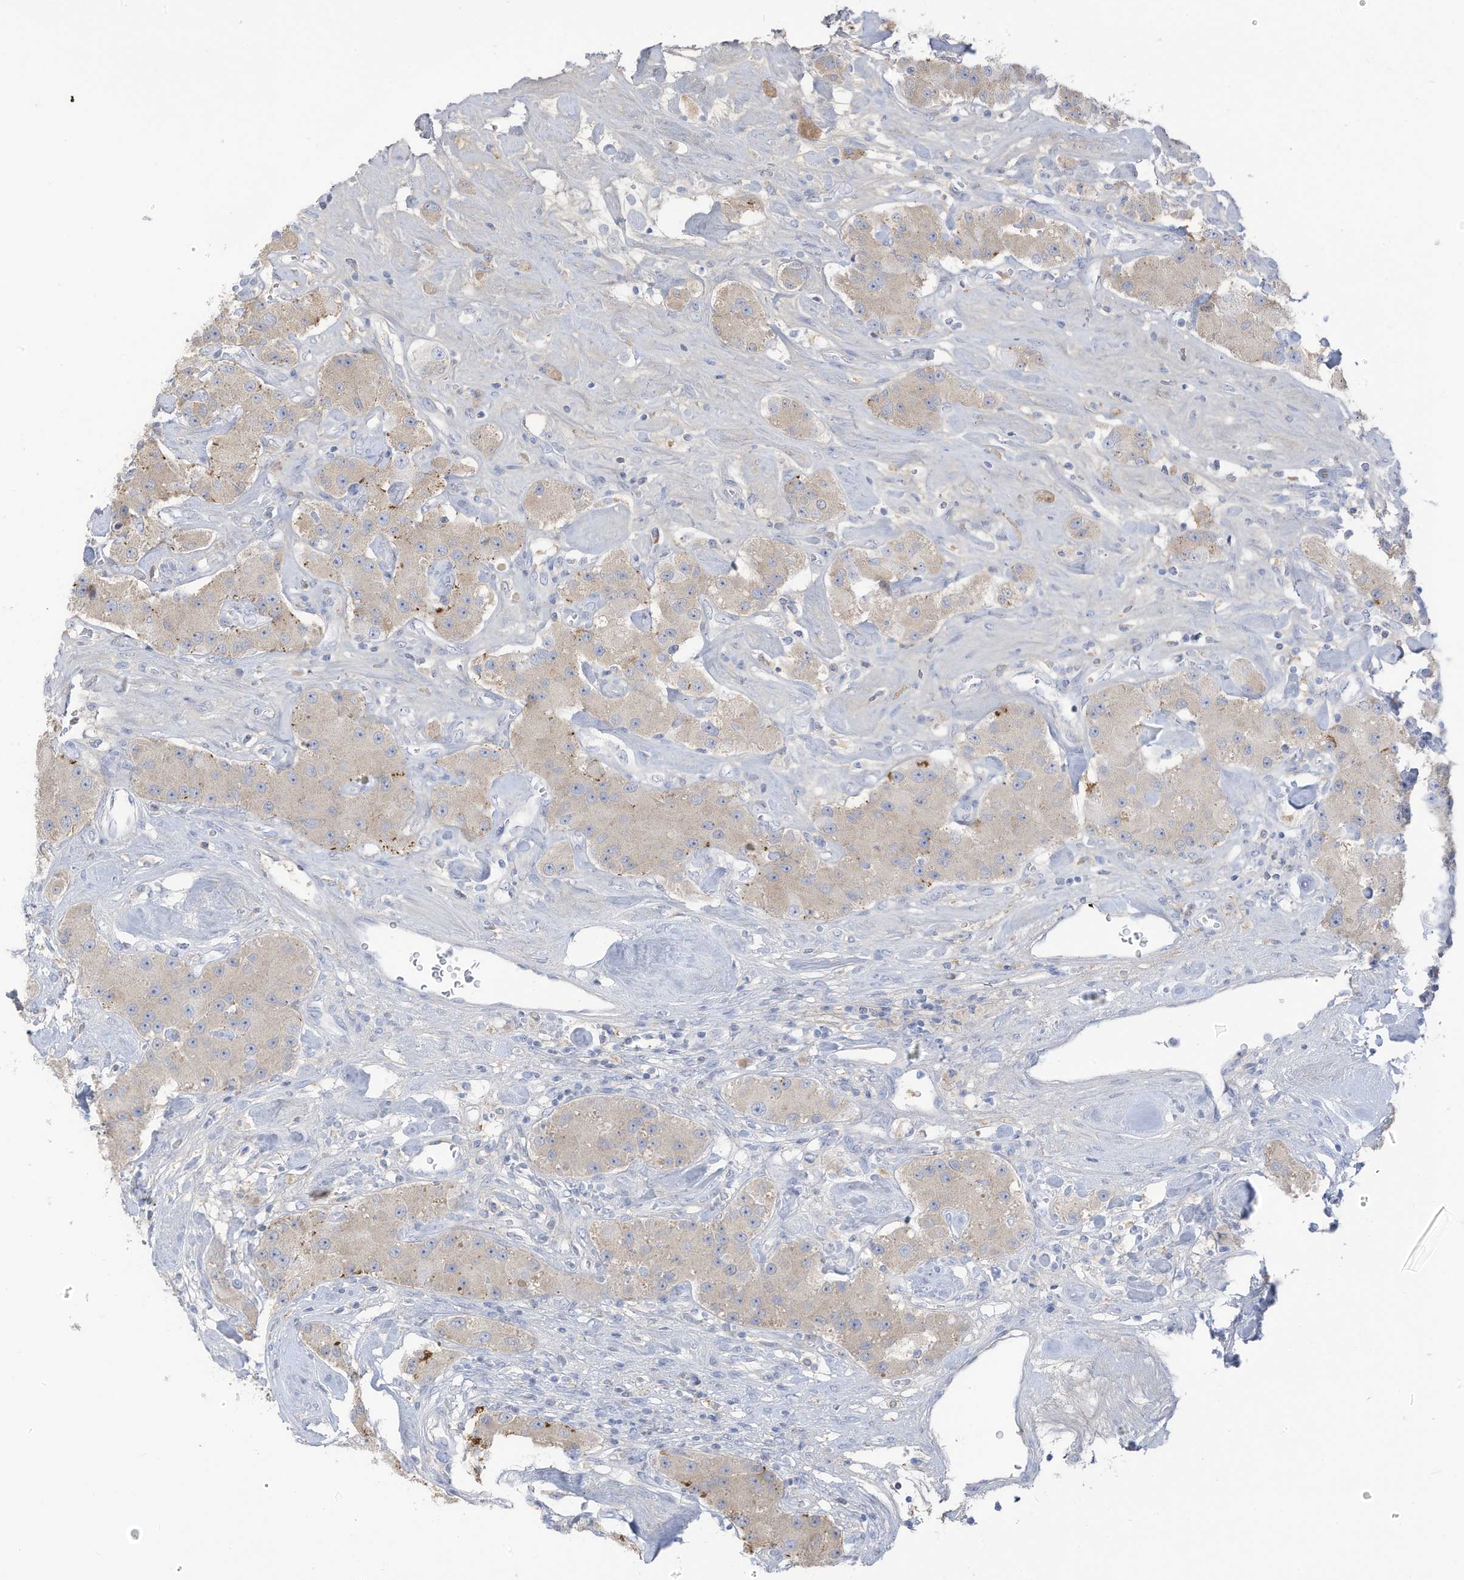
{"staining": {"intensity": "negative", "quantity": "none", "location": "none"}, "tissue": "carcinoid", "cell_type": "Tumor cells", "image_type": "cancer", "snomed": [{"axis": "morphology", "description": "Carcinoid, malignant, NOS"}, {"axis": "topography", "description": "Pancreas"}], "caption": "High power microscopy micrograph of an IHC image of carcinoid, revealing no significant staining in tumor cells.", "gene": "HSD17B13", "patient": {"sex": "male", "age": 41}}